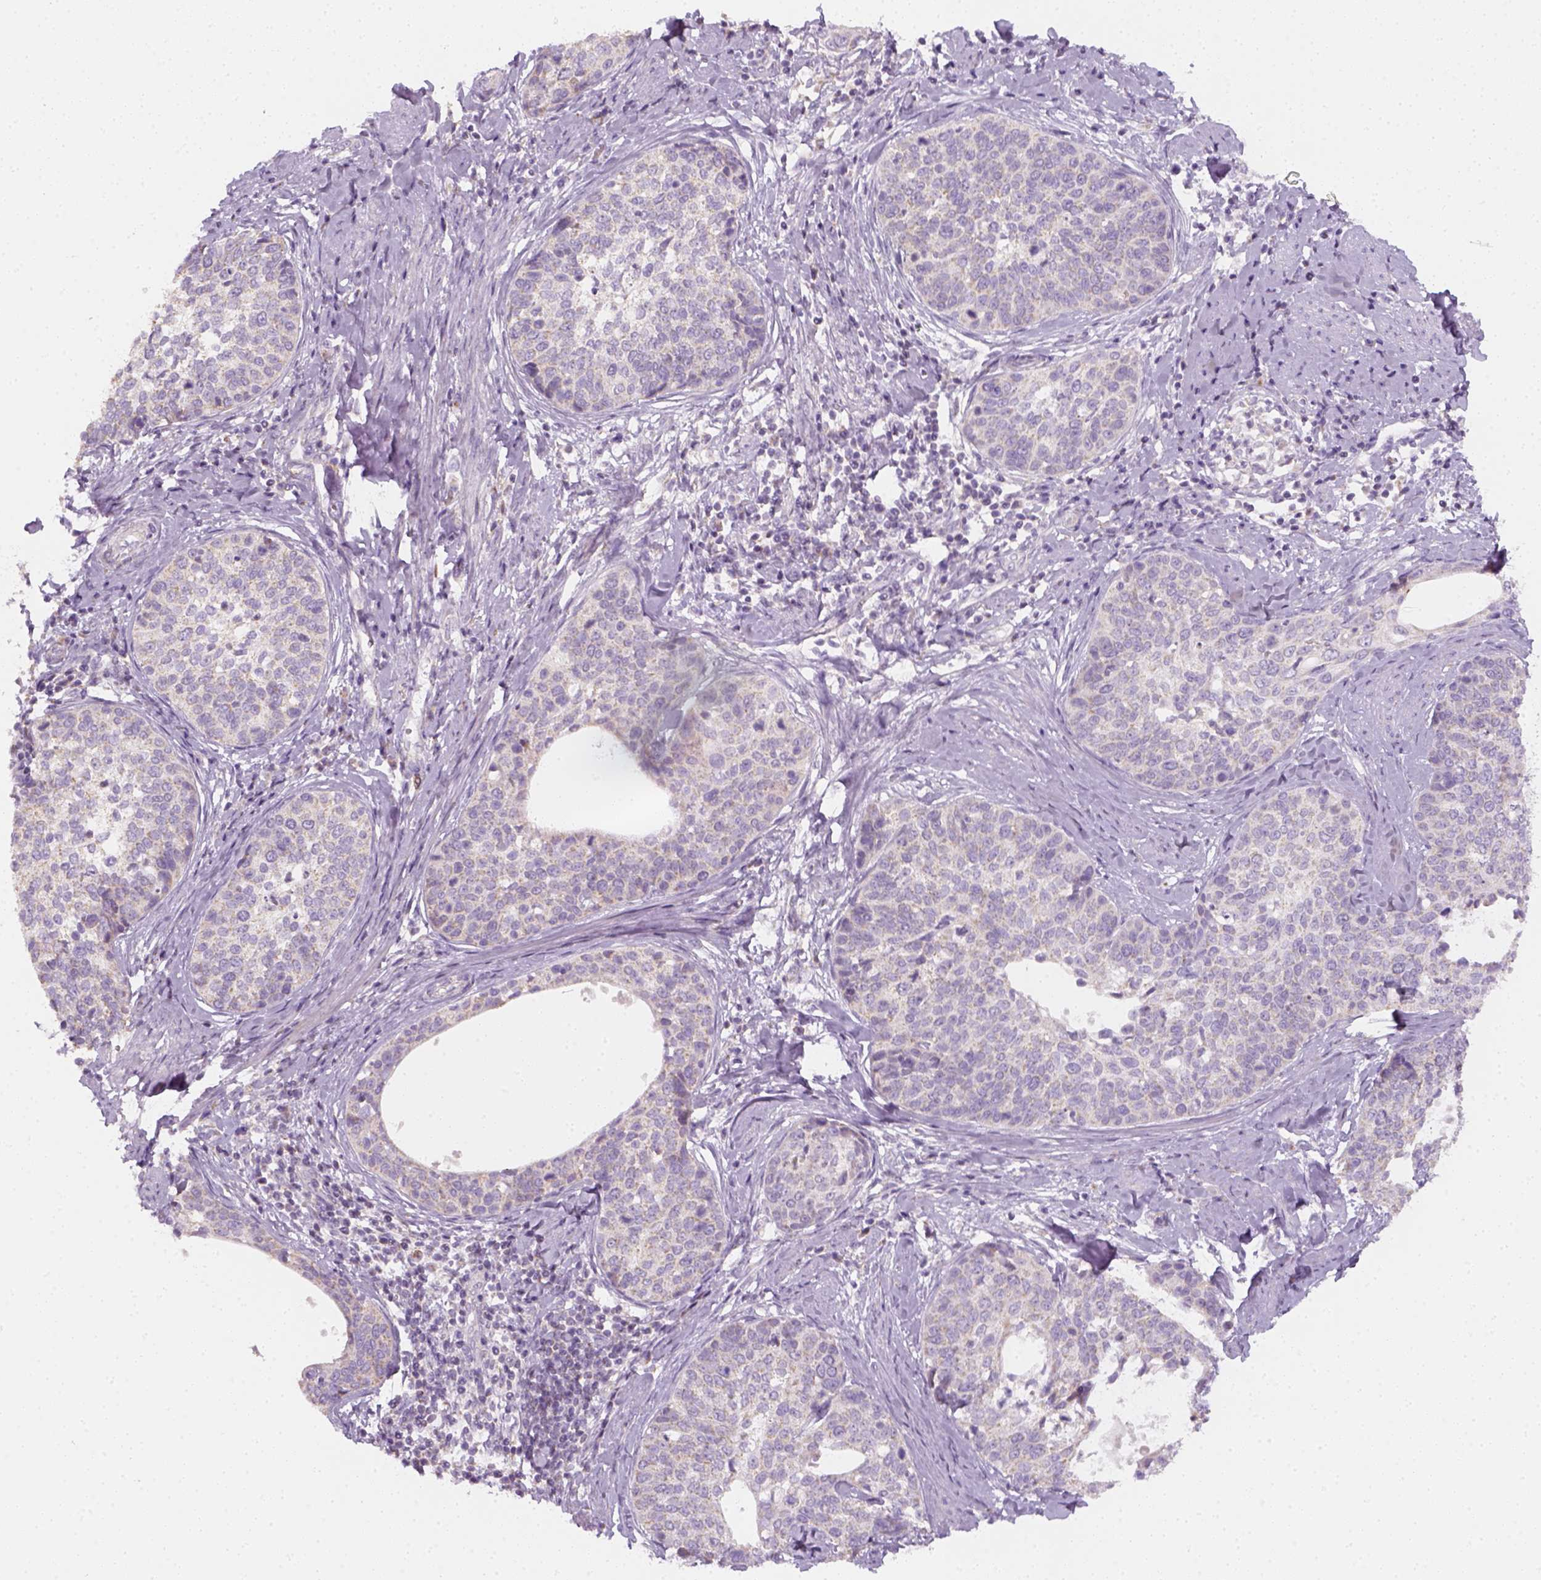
{"staining": {"intensity": "negative", "quantity": "none", "location": "none"}, "tissue": "cervical cancer", "cell_type": "Tumor cells", "image_type": "cancer", "snomed": [{"axis": "morphology", "description": "Squamous cell carcinoma, NOS"}, {"axis": "topography", "description": "Cervix"}], "caption": "The immunohistochemistry image has no significant staining in tumor cells of squamous cell carcinoma (cervical) tissue.", "gene": "AWAT2", "patient": {"sex": "female", "age": 69}}